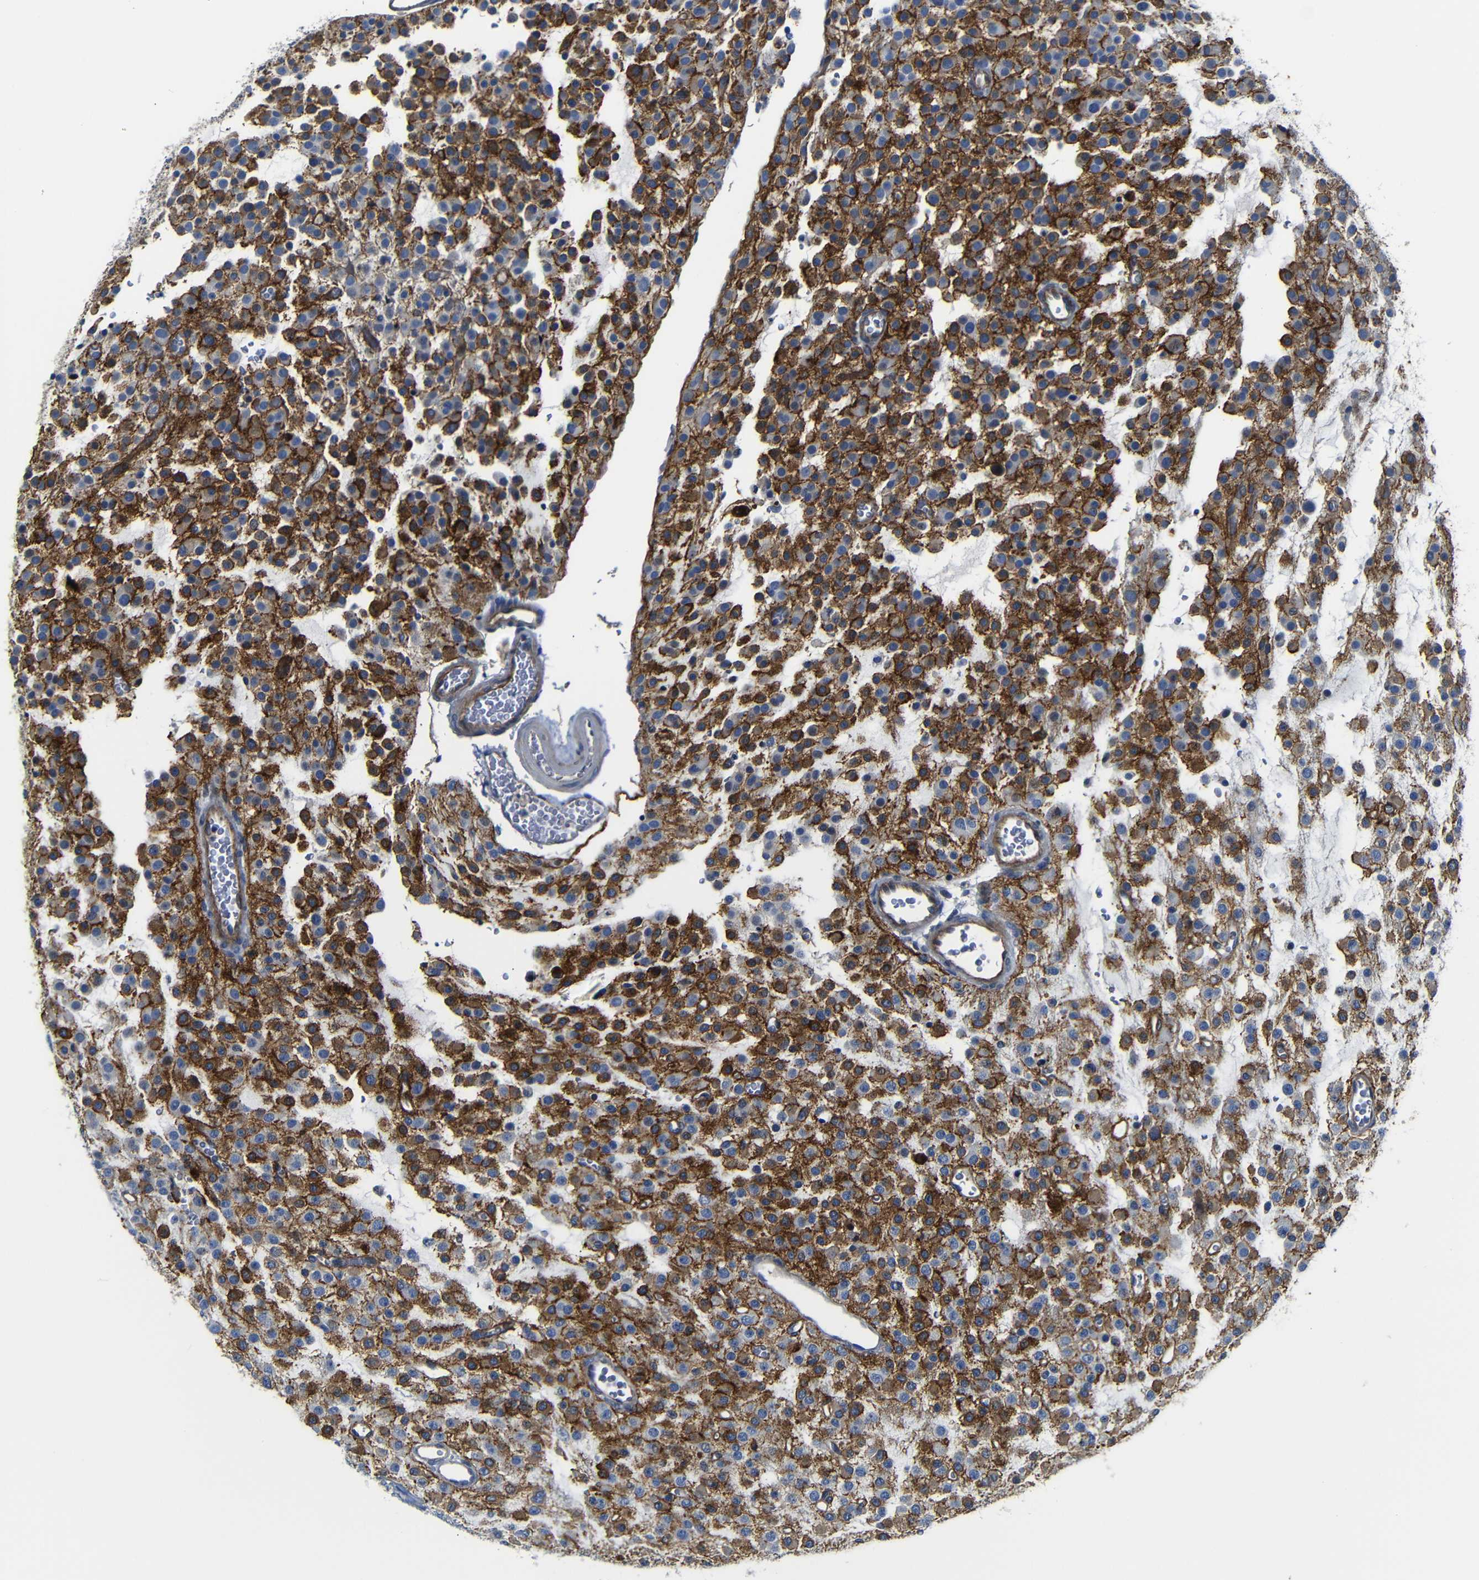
{"staining": {"intensity": "moderate", "quantity": ">75%", "location": "cytoplasmic/membranous"}, "tissue": "glioma", "cell_type": "Tumor cells", "image_type": "cancer", "snomed": [{"axis": "morphology", "description": "Glioma, malignant, Low grade"}, {"axis": "topography", "description": "Brain"}], "caption": "IHC staining of glioma, which displays medium levels of moderate cytoplasmic/membranous expression in approximately >75% of tumor cells indicating moderate cytoplasmic/membranous protein staining. The staining was performed using DAB (brown) for protein detection and nuclei were counterstained in hematoxylin (blue).", "gene": "AFDN", "patient": {"sex": "male", "age": 38}}